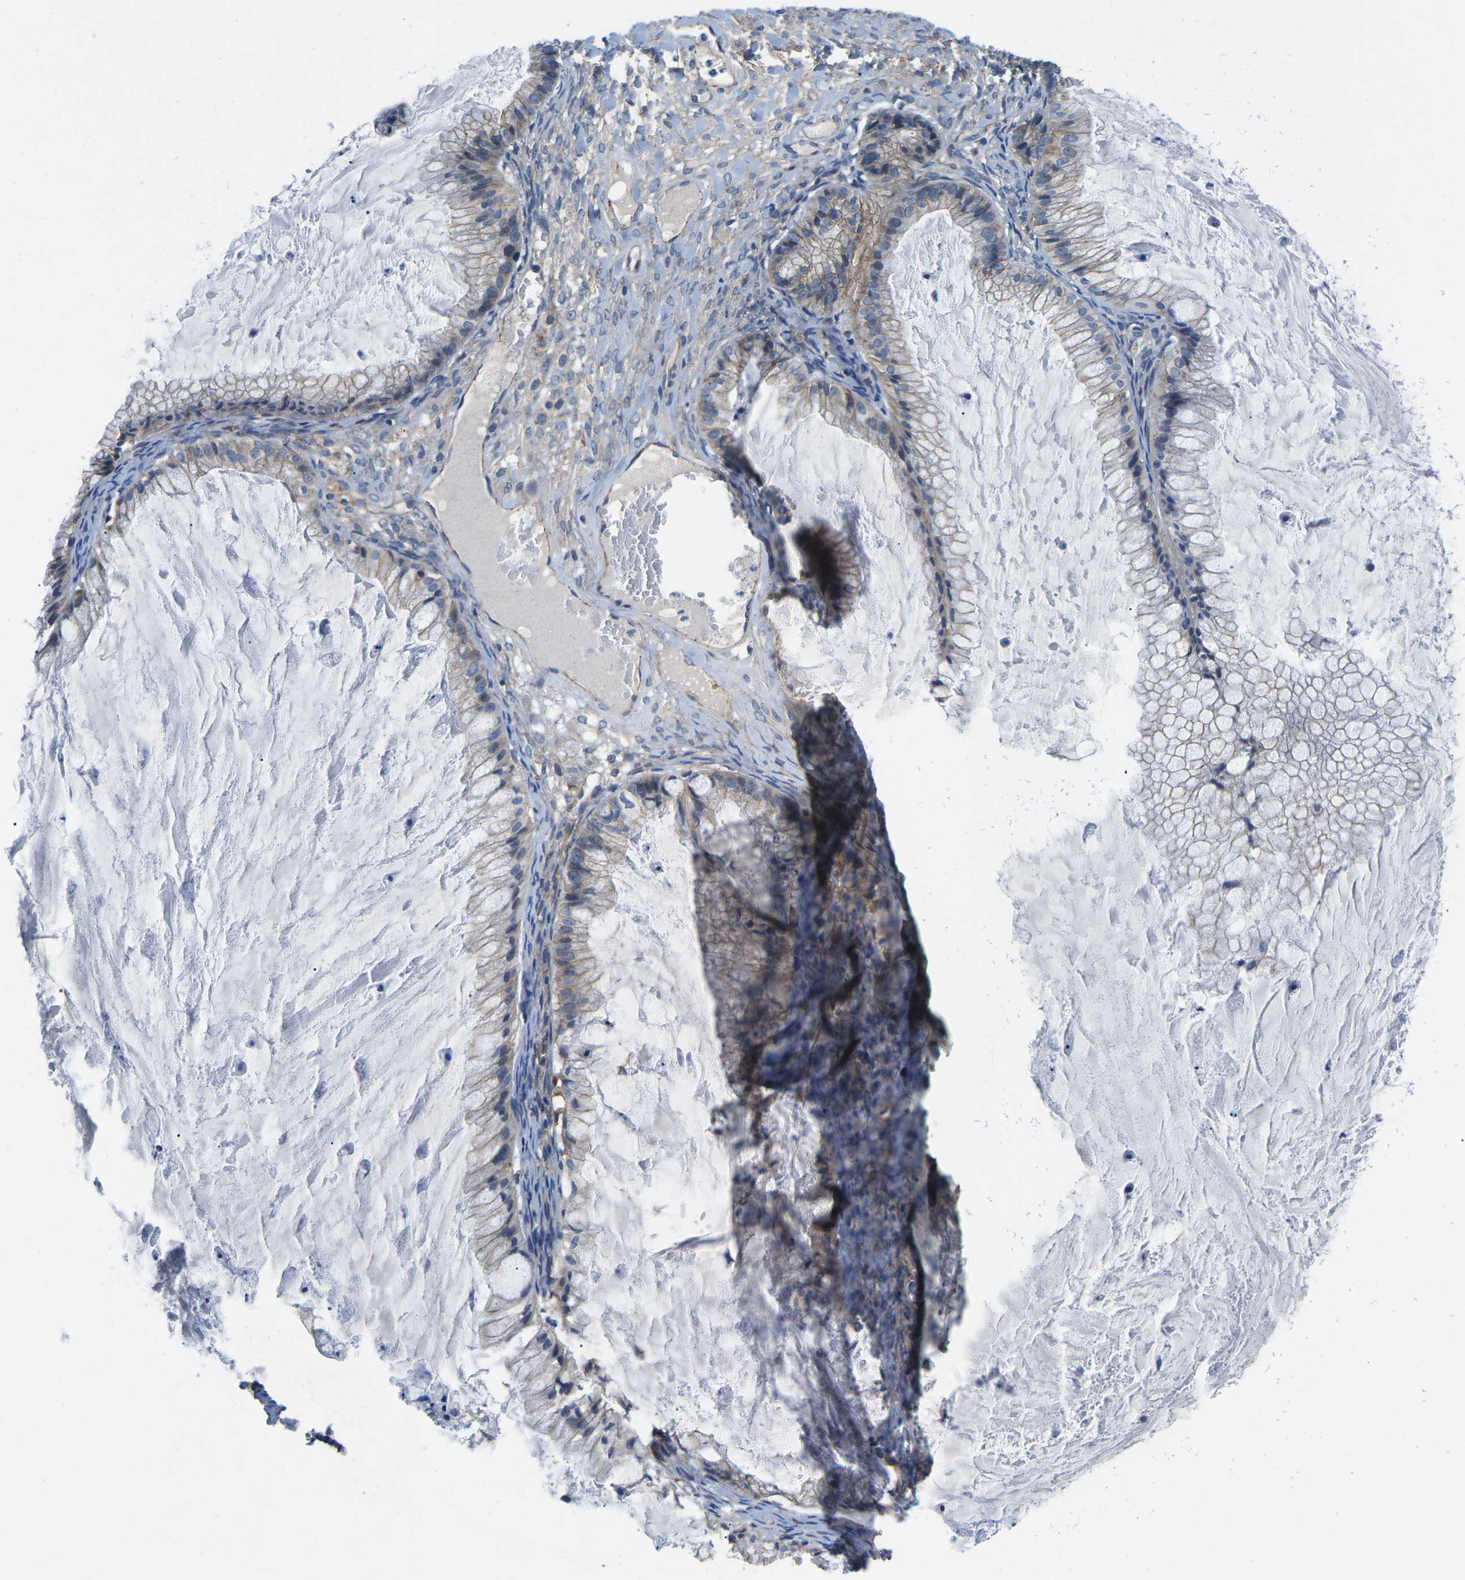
{"staining": {"intensity": "weak", "quantity": "25%-75%", "location": "cytoplasmic/membranous"}, "tissue": "ovarian cancer", "cell_type": "Tumor cells", "image_type": "cancer", "snomed": [{"axis": "morphology", "description": "Cystadenocarcinoma, mucinous, NOS"}, {"axis": "topography", "description": "Ovary"}], "caption": "IHC (DAB) staining of ovarian cancer (mucinous cystadenocarcinoma) demonstrates weak cytoplasmic/membranous protein positivity in about 25%-75% of tumor cells. (IHC, brightfield microscopy, high magnification).", "gene": "CTNND1", "patient": {"sex": "female", "age": 57}}